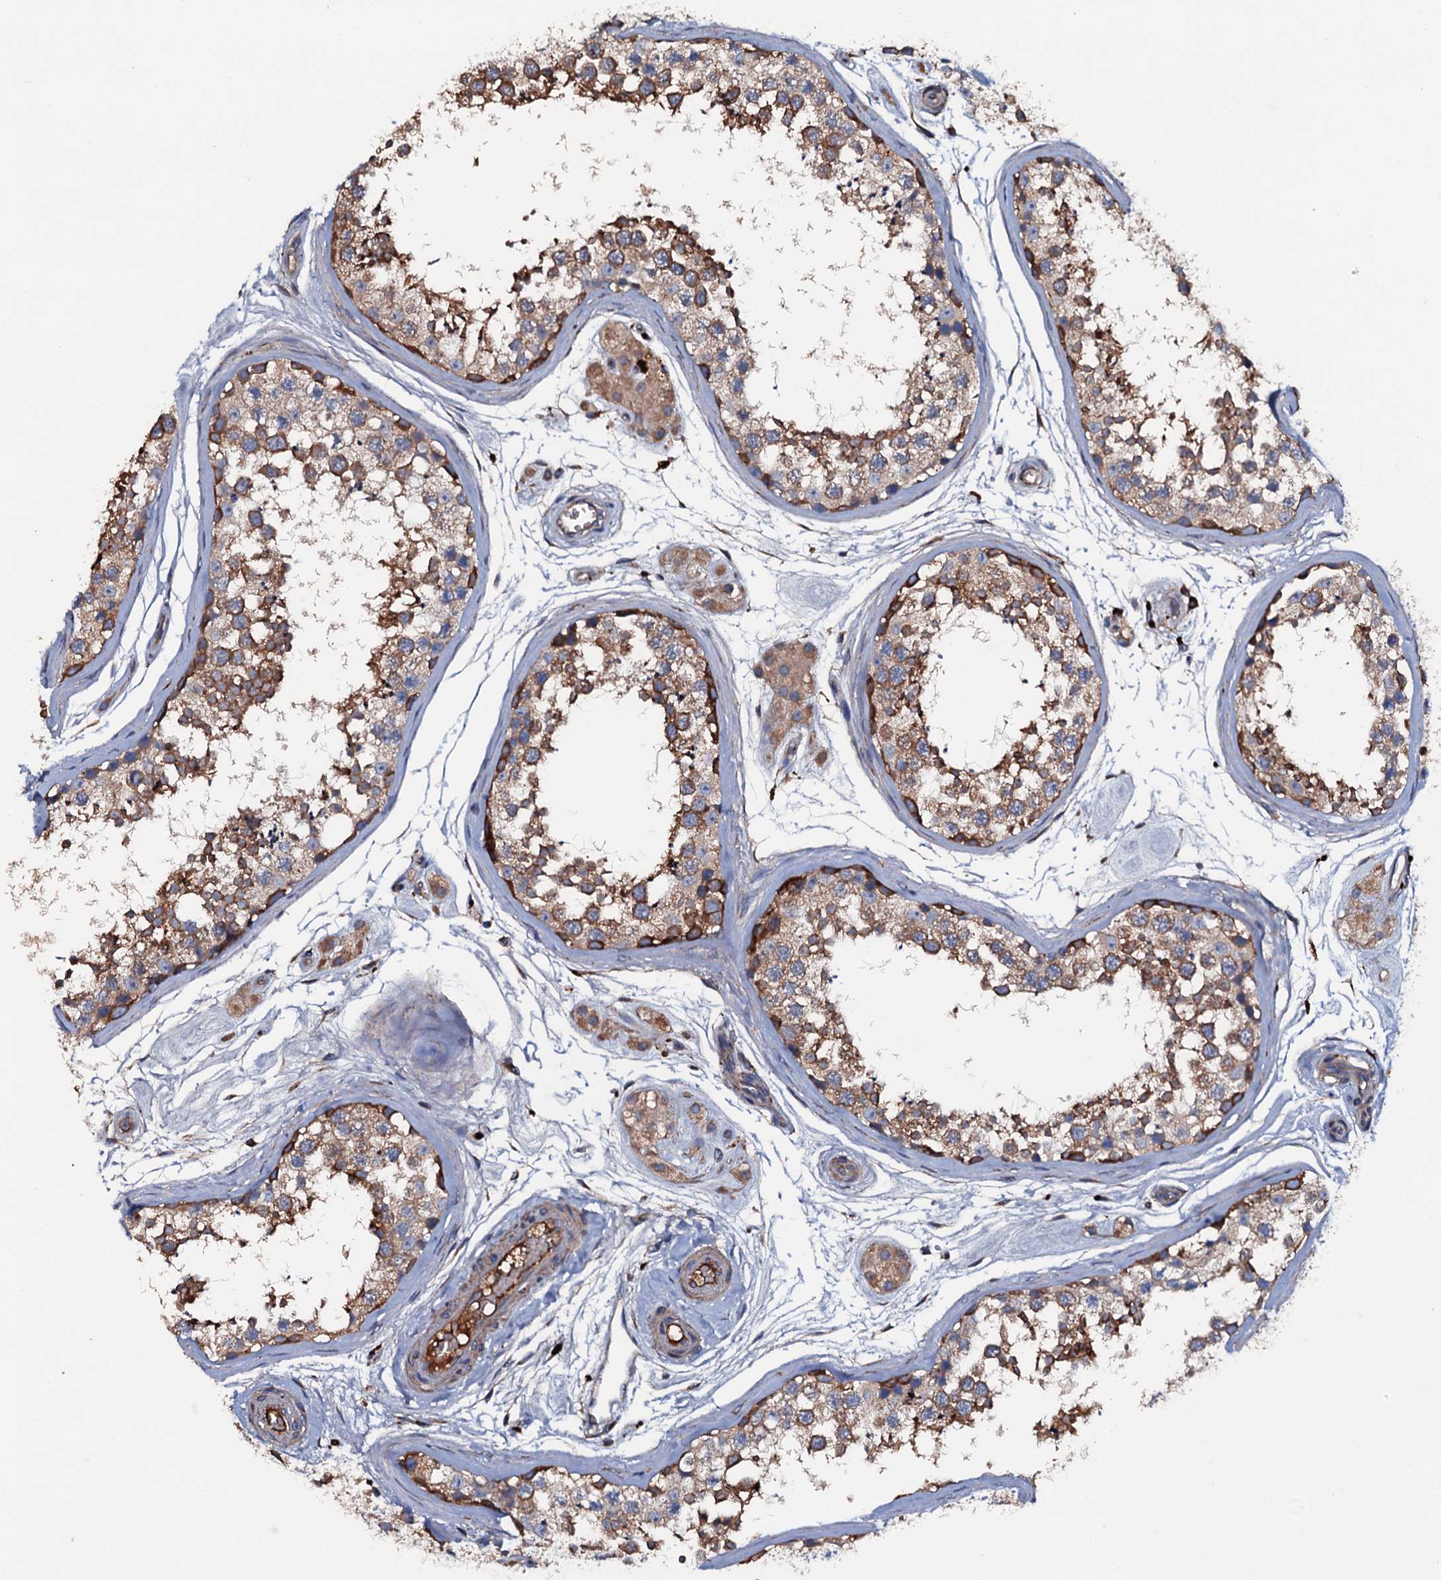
{"staining": {"intensity": "strong", "quantity": "25%-75%", "location": "cytoplasmic/membranous"}, "tissue": "testis", "cell_type": "Cells in seminiferous ducts", "image_type": "normal", "snomed": [{"axis": "morphology", "description": "Normal tissue, NOS"}, {"axis": "topography", "description": "Testis"}], "caption": "This photomicrograph reveals immunohistochemistry staining of unremarkable testis, with high strong cytoplasmic/membranous expression in about 25%-75% of cells in seminiferous ducts.", "gene": "NEK1", "patient": {"sex": "male", "age": 56}}